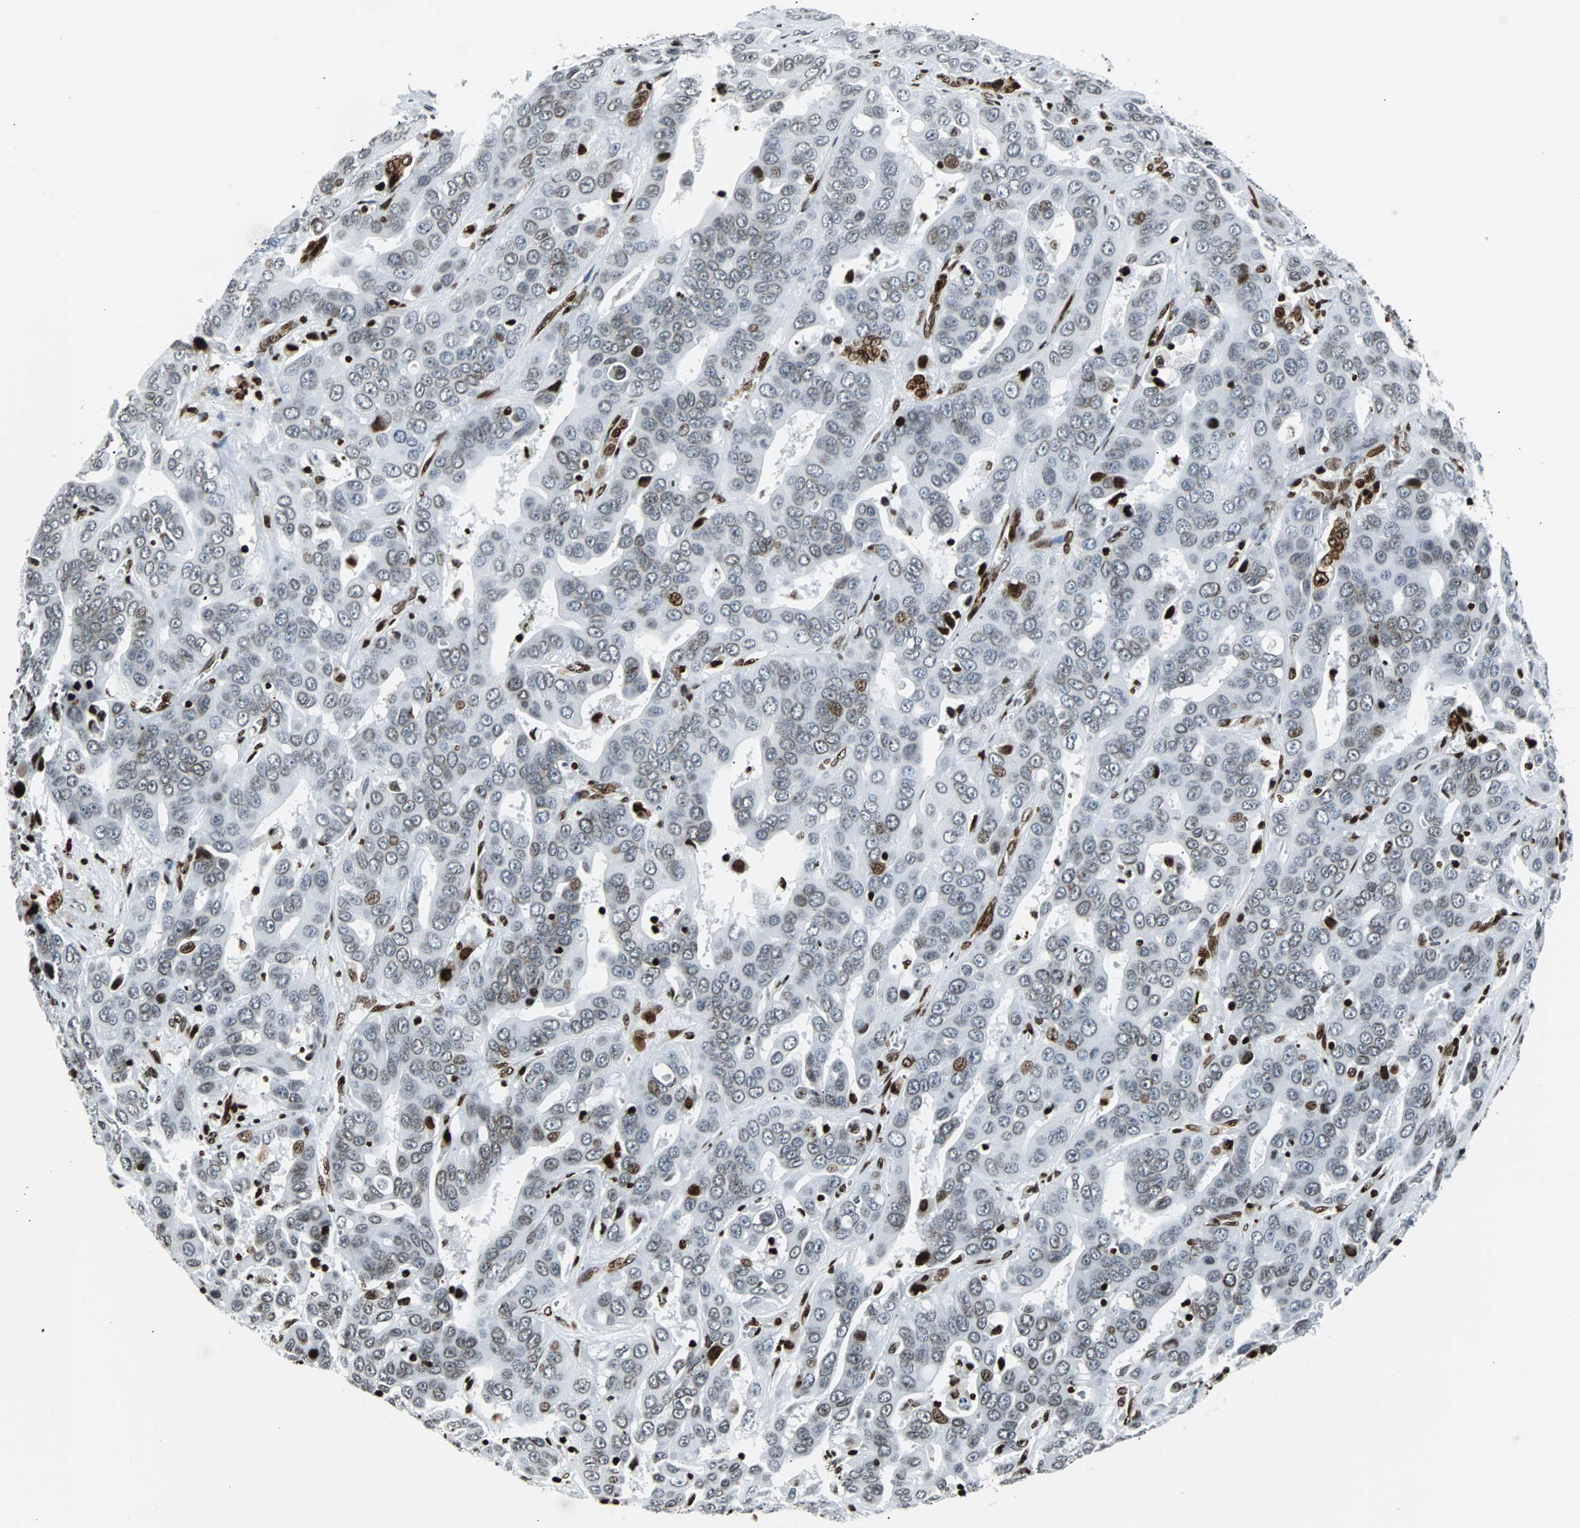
{"staining": {"intensity": "moderate", "quantity": "<25%", "location": "nuclear"}, "tissue": "liver cancer", "cell_type": "Tumor cells", "image_type": "cancer", "snomed": [{"axis": "morphology", "description": "Cholangiocarcinoma"}, {"axis": "topography", "description": "Liver"}], "caption": "Immunohistochemical staining of human cholangiocarcinoma (liver) demonstrates low levels of moderate nuclear positivity in about <25% of tumor cells. The staining was performed using DAB, with brown indicating positive protein expression. Nuclei are stained blue with hematoxylin.", "gene": "ZNF131", "patient": {"sex": "female", "age": 52}}